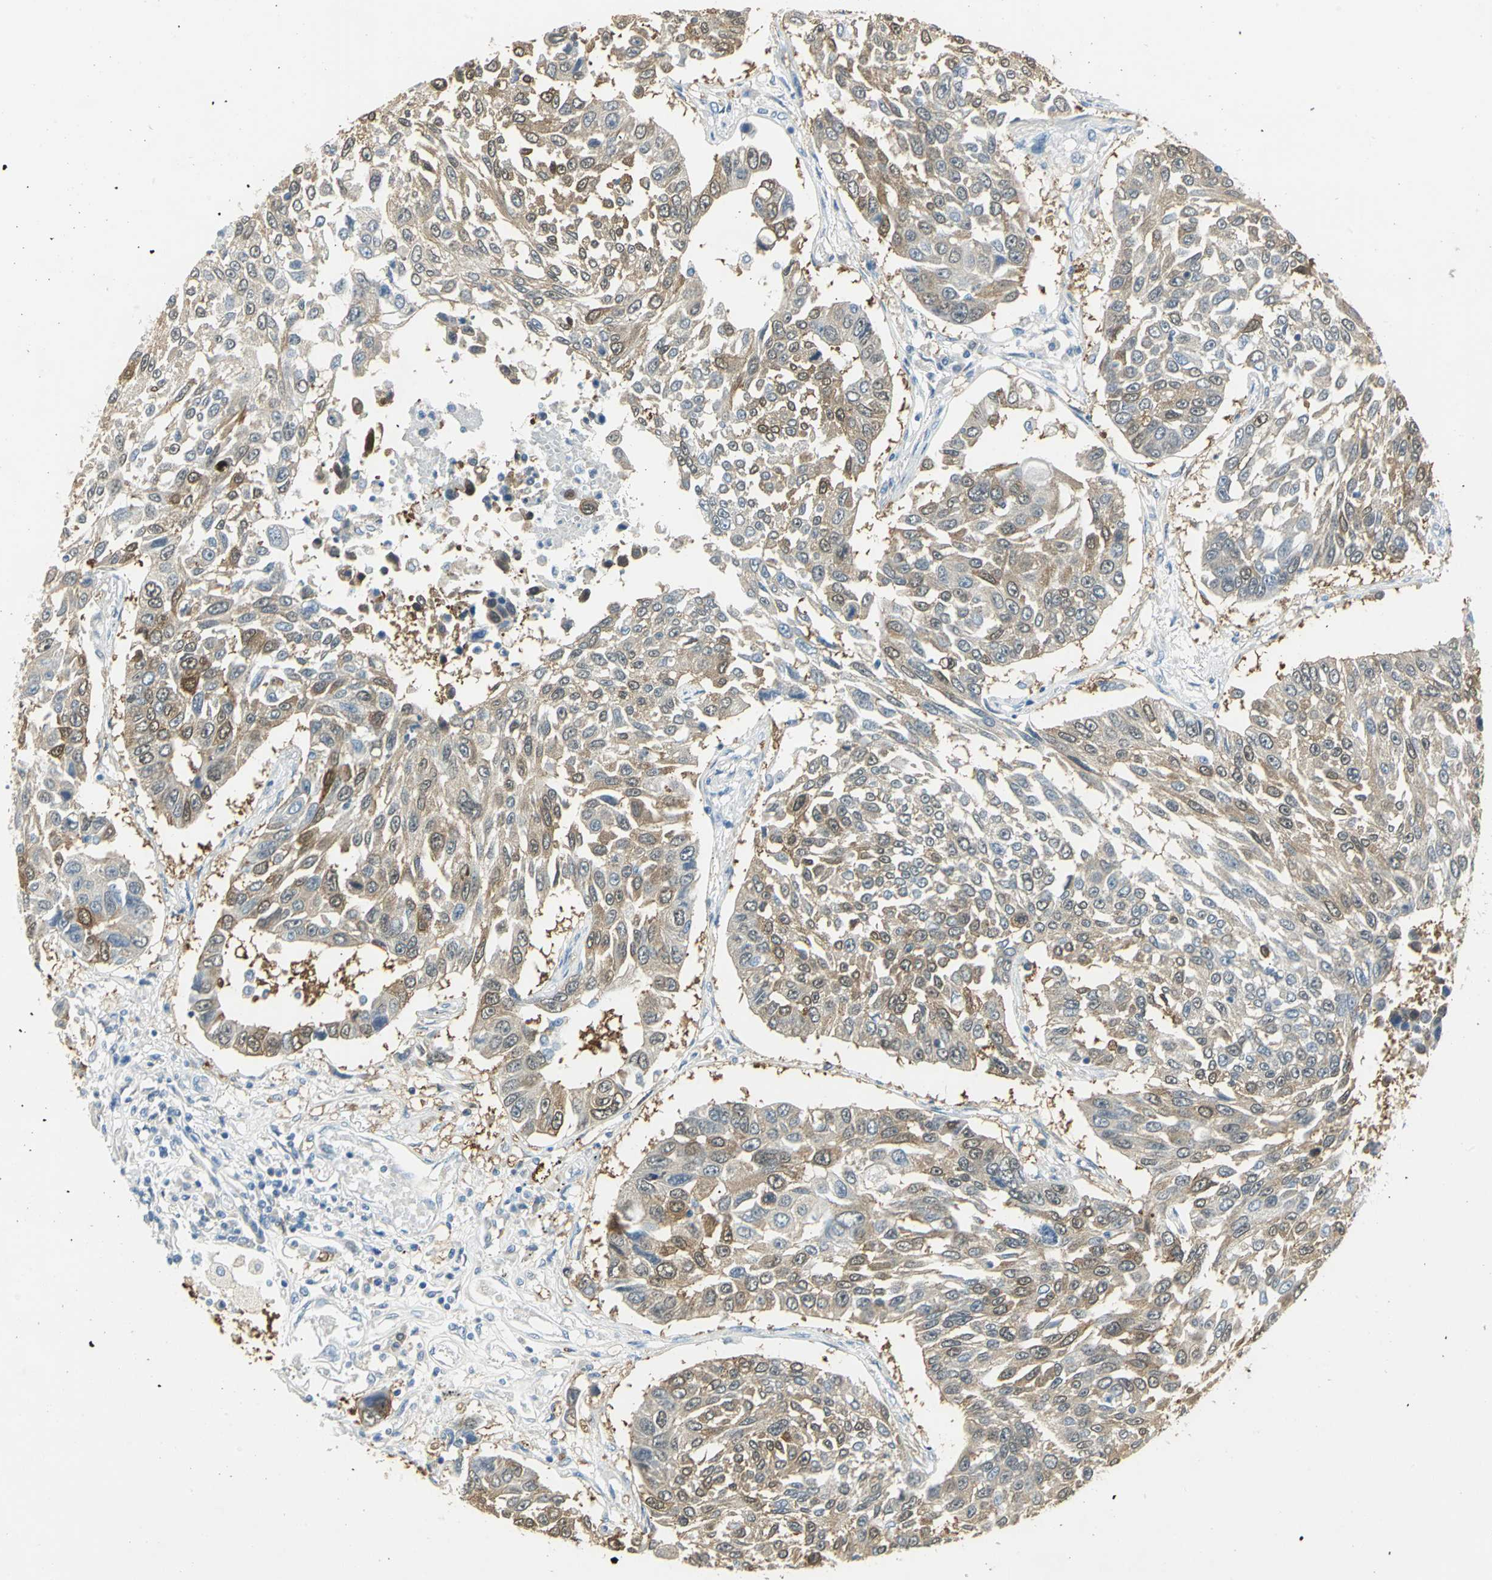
{"staining": {"intensity": "moderate", "quantity": ">75%", "location": "cytoplasmic/membranous,nuclear"}, "tissue": "lung cancer", "cell_type": "Tumor cells", "image_type": "cancer", "snomed": [{"axis": "morphology", "description": "Squamous cell carcinoma, NOS"}, {"axis": "topography", "description": "Lung"}], "caption": "Tumor cells exhibit moderate cytoplasmic/membranous and nuclear expression in approximately >75% of cells in lung cancer (squamous cell carcinoma).", "gene": "UCHL1", "patient": {"sex": "male", "age": 71}}